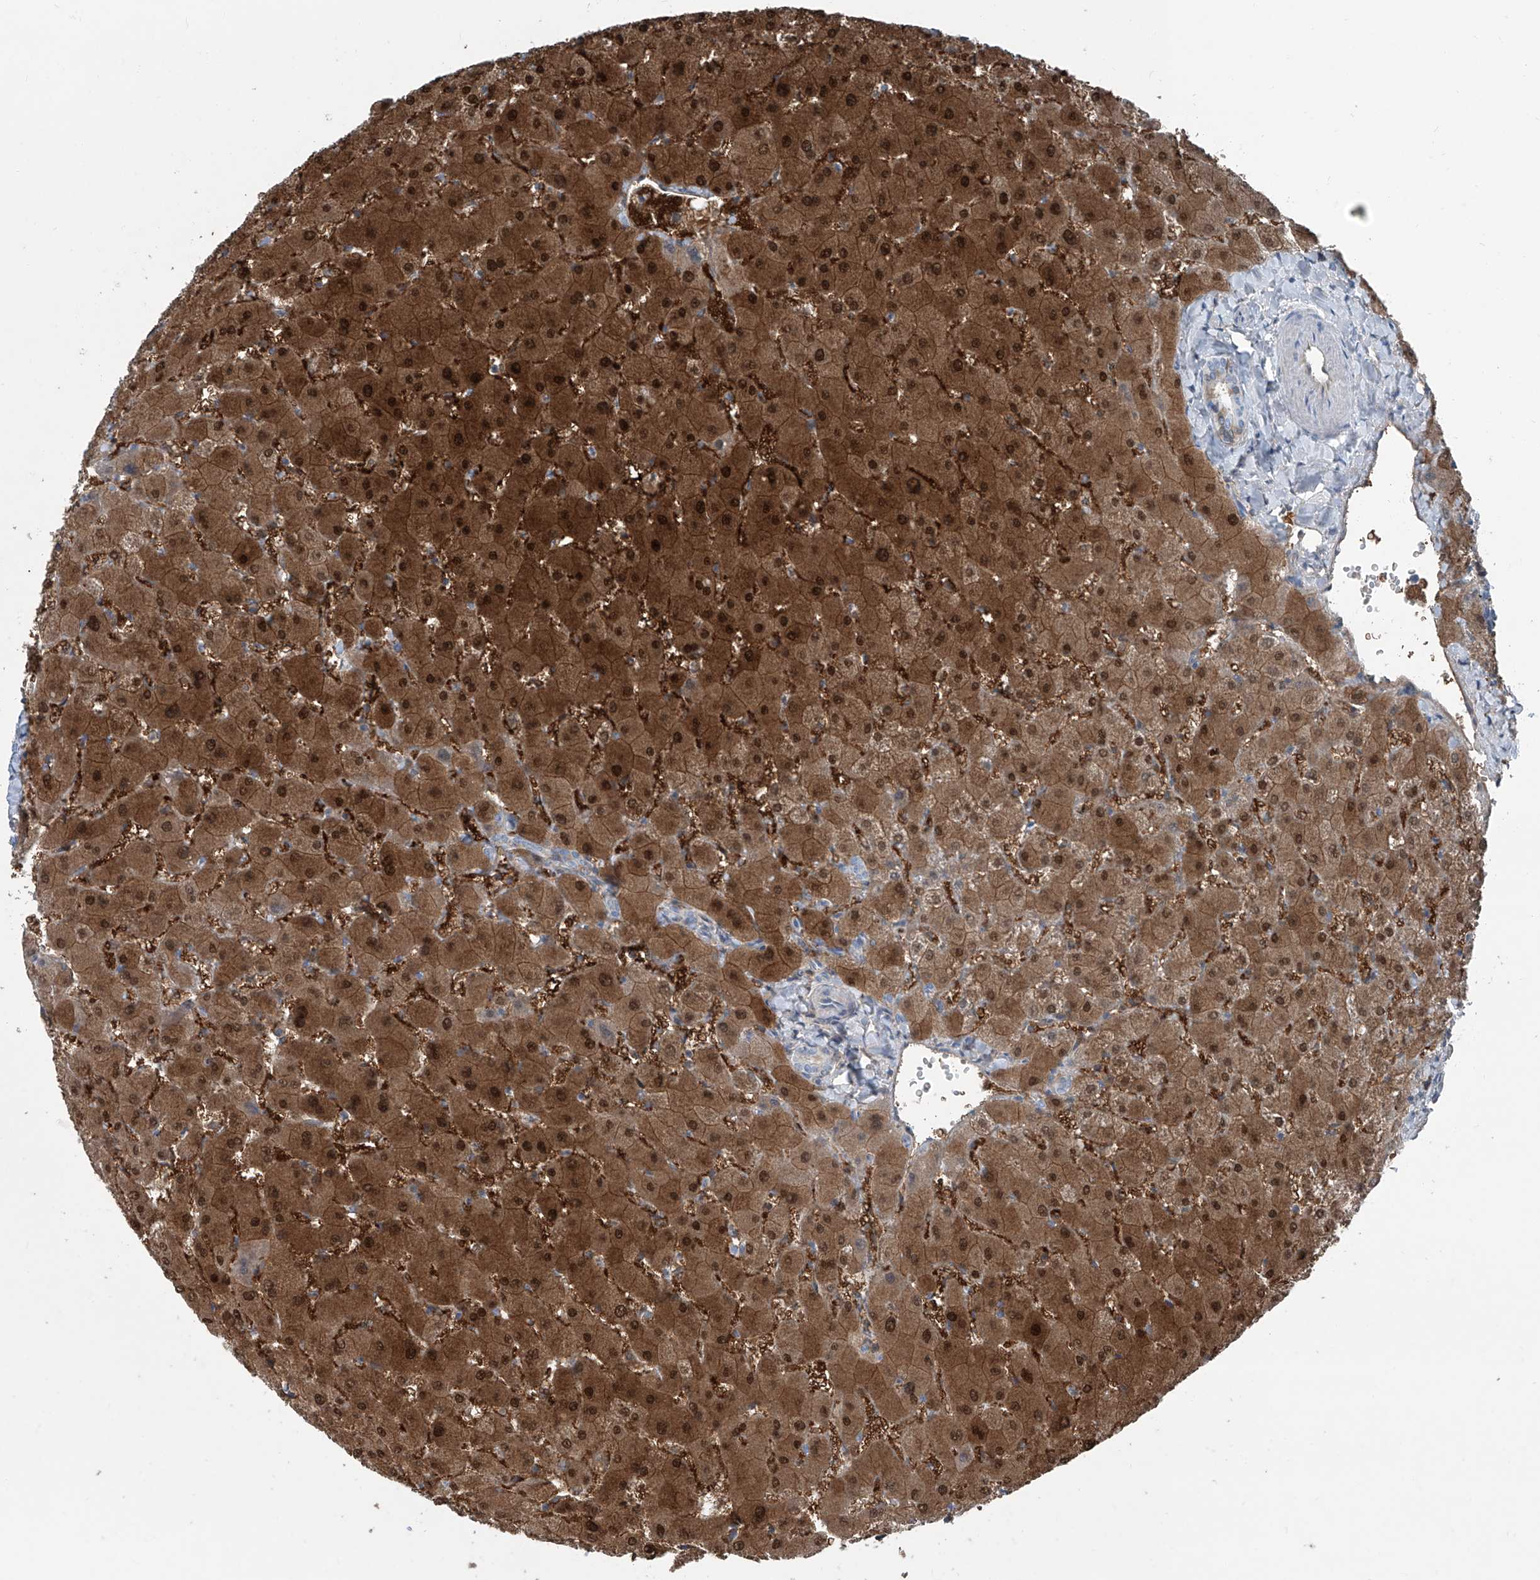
{"staining": {"intensity": "negative", "quantity": "none", "location": "none"}, "tissue": "liver", "cell_type": "Cholangiocytes", "image_type": "normal", "snomed": [{"axis": "morphology", "description": "Normal tissue, NOS"}, {"axis": "topography", "description": "Liver"}], "caption": "Histopathology image shows no significant protein positivity in cholangiocytes of unremarkable liver. (DAB (3,3'-diaminobenzidine) immunohistochemistry, high magnification).", "gene": "RGN", "patient": {"sex": "female", "age": 63}}